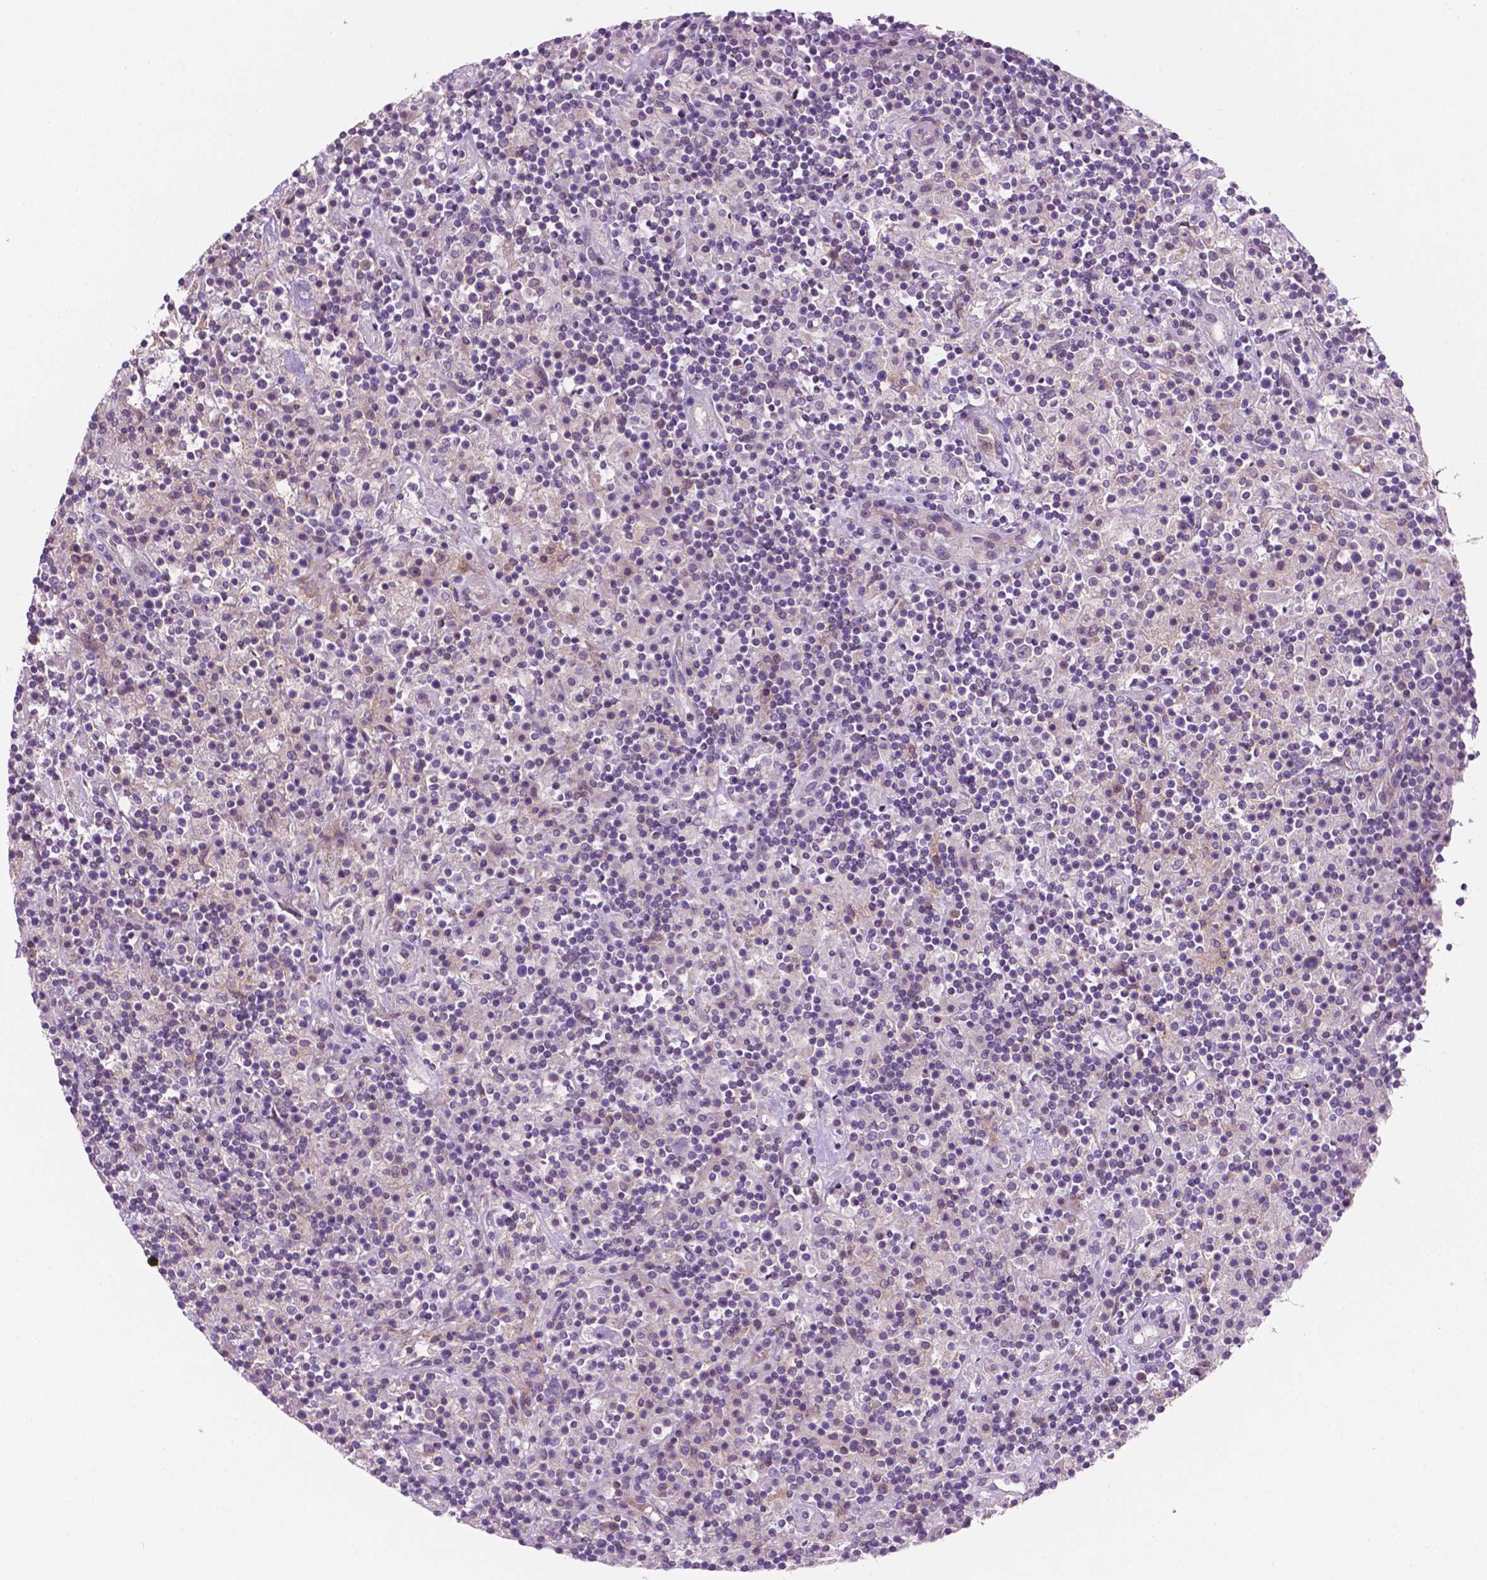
{"staining": {"intensity": "negative", "quantity": "none", "location": "none"}, "tissue": "lymphoma", "cell_type": "Tumor cells", "image_type": "cancer", "snomed": [{"axis": "morphology", "description": "Hodgkin's disease, NOS"}, {"axis": "topography", "description": "Lymph node"}], "caption": "This is an IHC image of Hodgkin's disease. There is no expression in tumor cells.", "gene": "EGFR", "patient": {"sex": "male", "age": 70}}